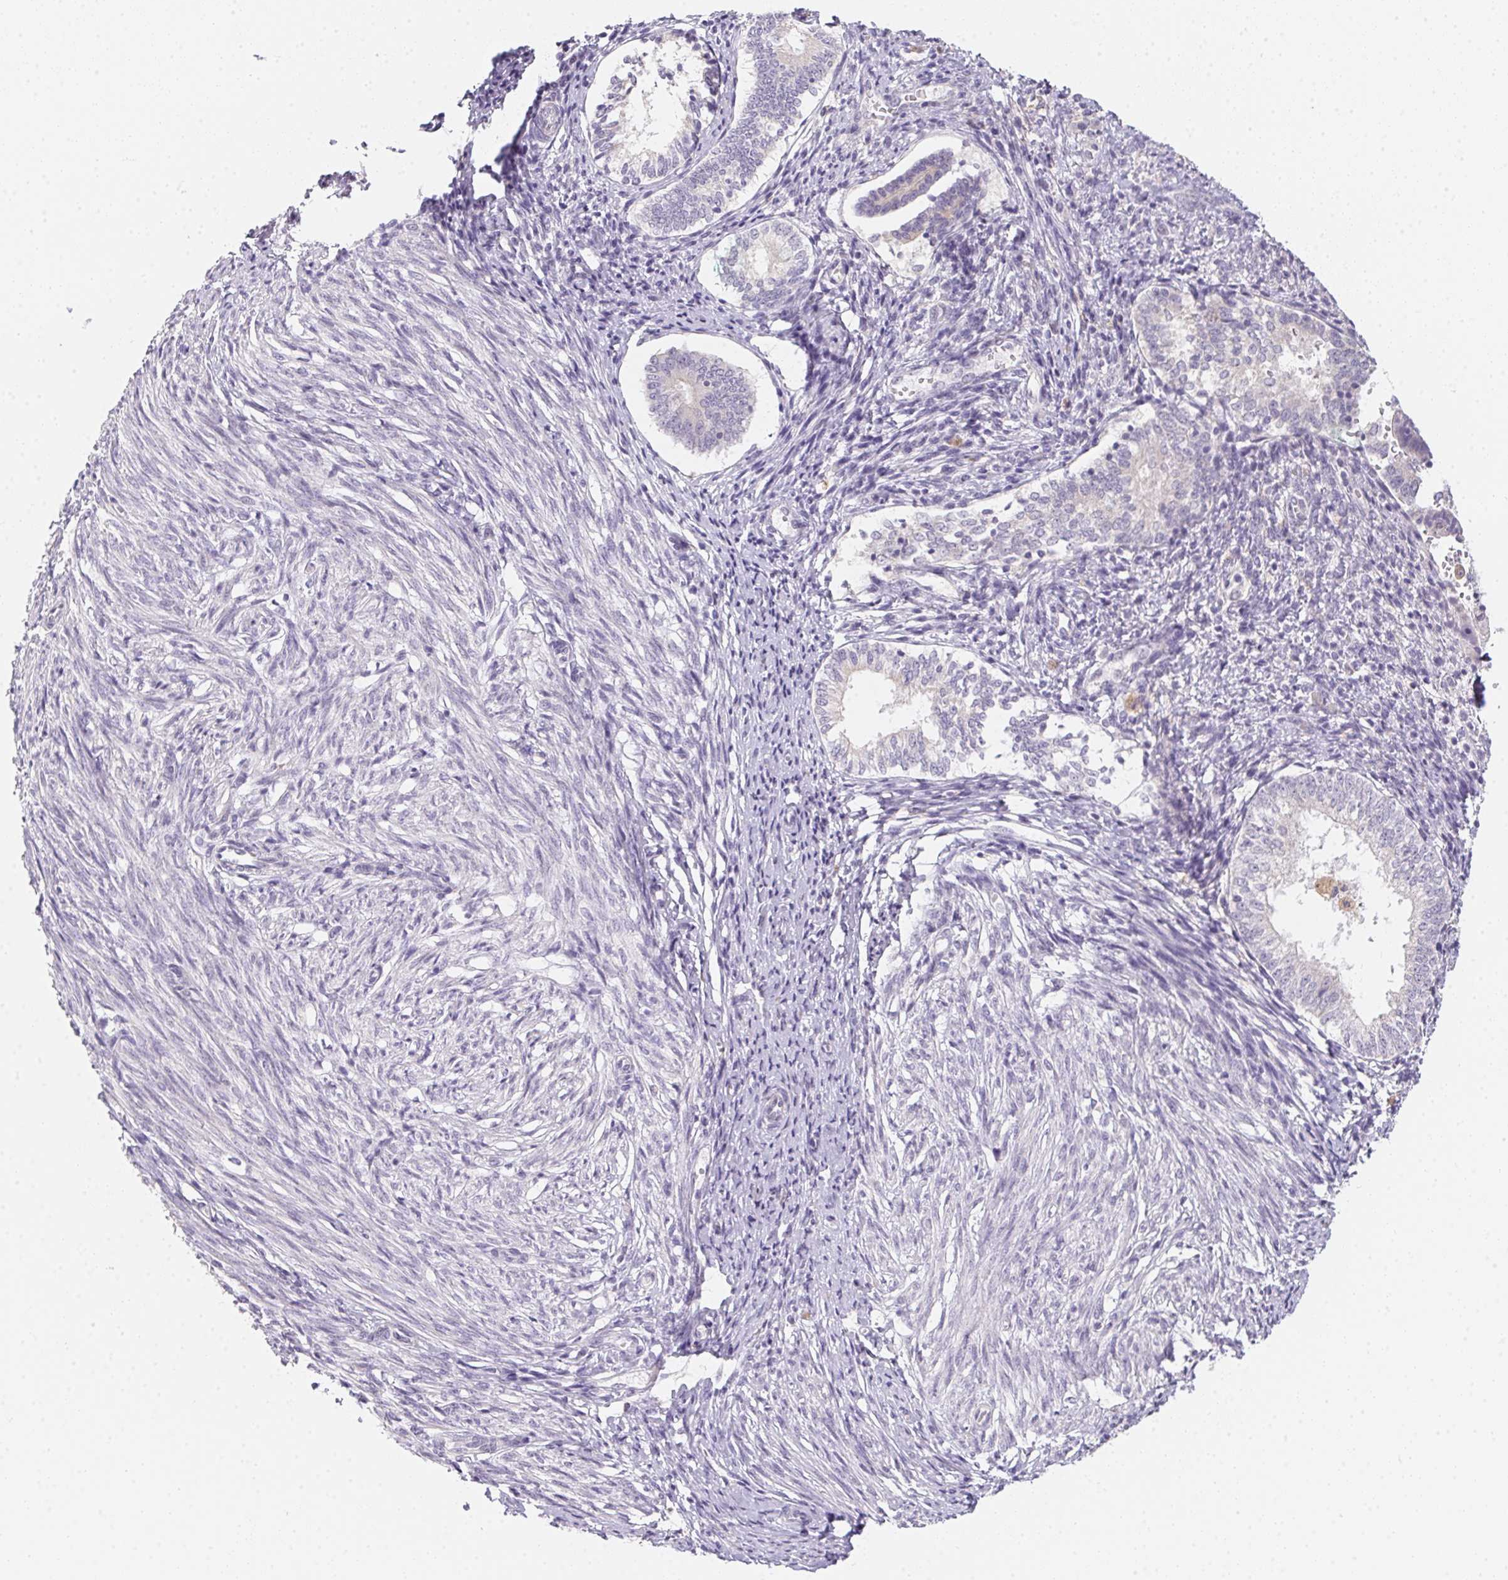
{"staining": {"intensity": "negative", "quantity": "none", "location": "none"}, "tissue": "endometrium", "cell_type": "Cells in endometrial stroma", "image_type": "normal", "snomed": [{"axis": "morphology", "description": "Normal tissue, NOS"}, {"axis": "topography", "description": "Endometrium"}], "caption": "Image shows no protein staining in cells in endometrial stroma of normal endometrium. (DAB IHC visualized using brightfield microscopy, high magnification).", "gene": "SLC6A18", "patient": {"sex": "female", "age": 50}}